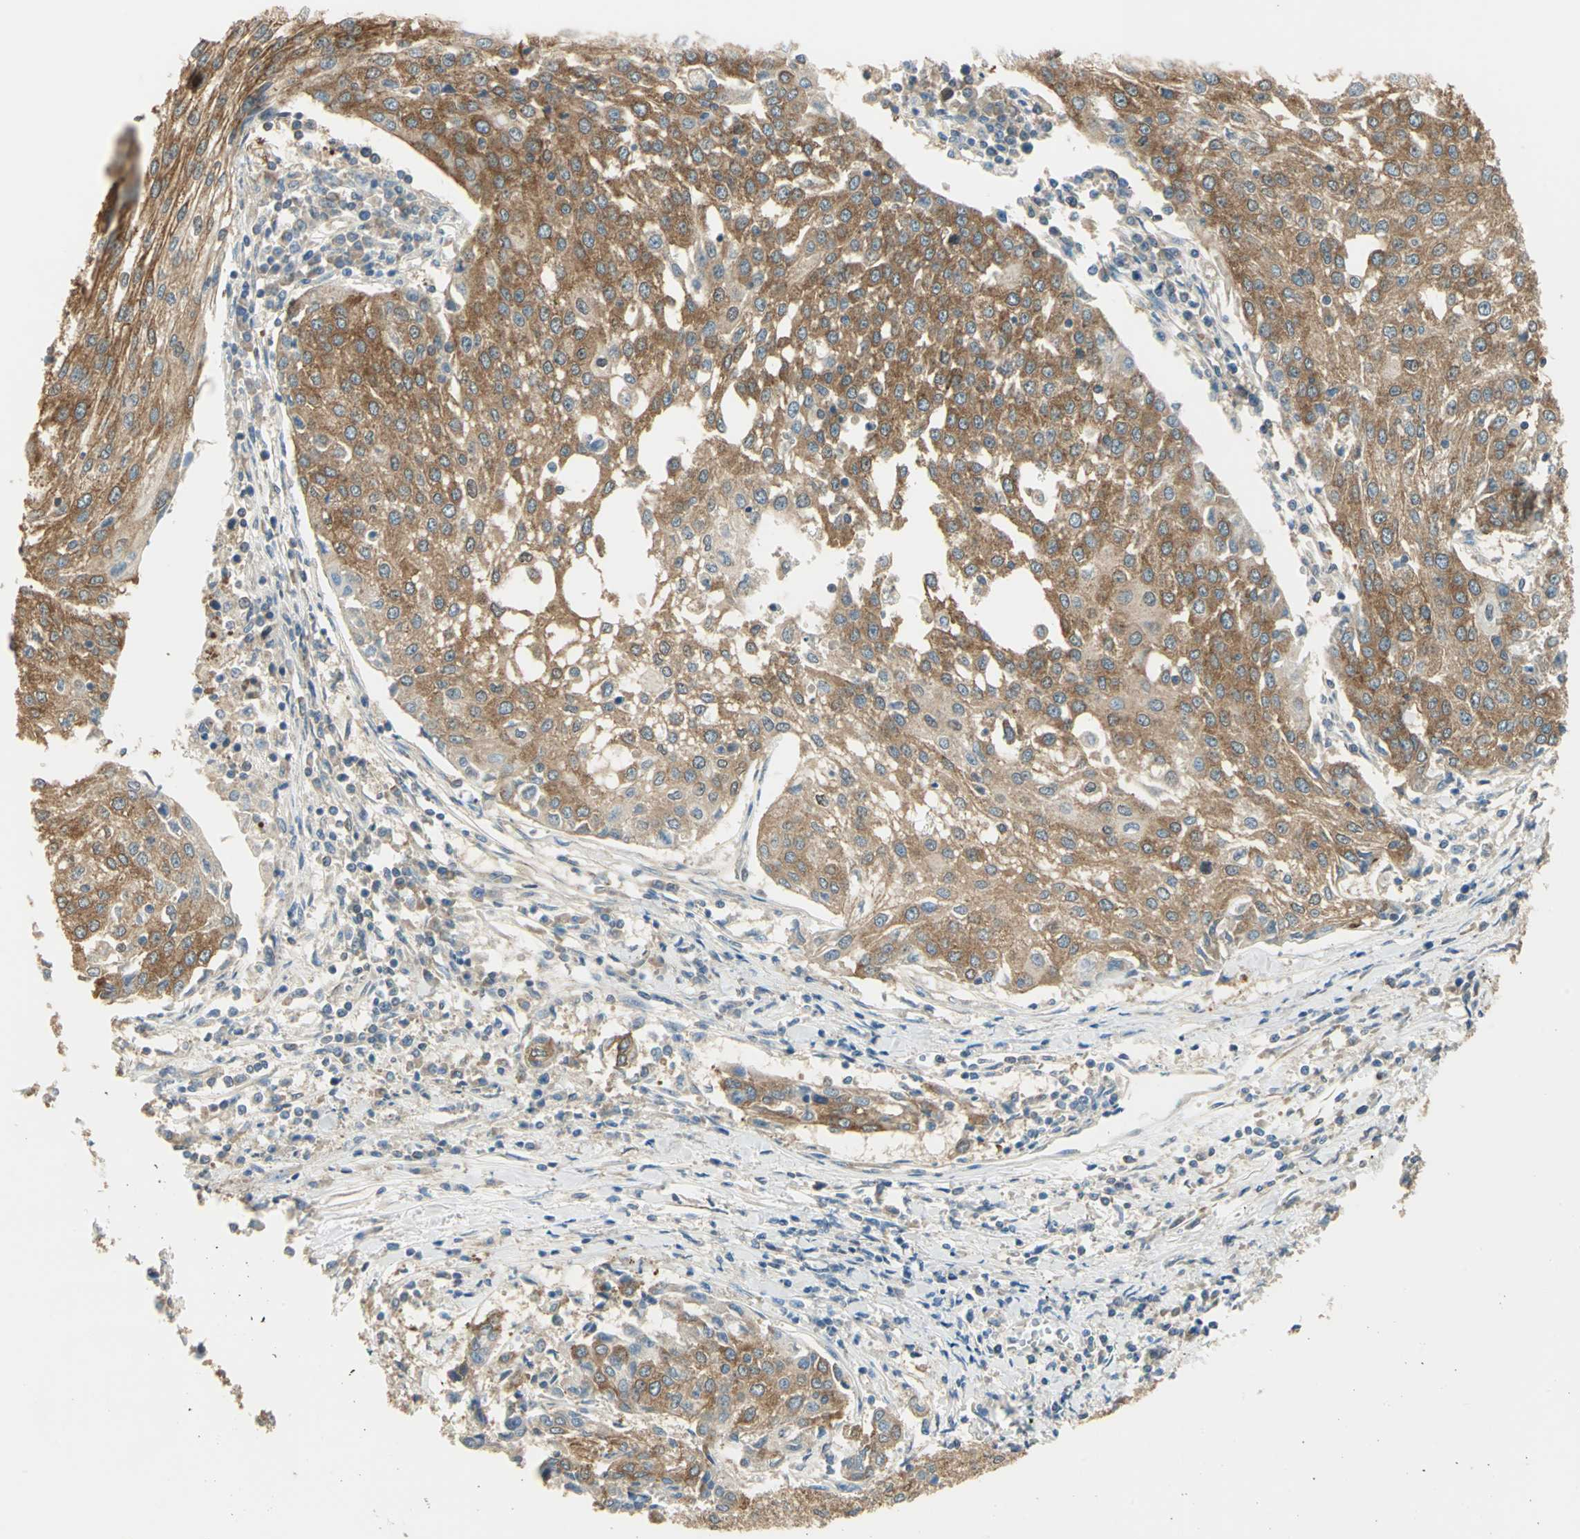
{"staining": {"intensity": "strong", "quantity": ">75%", "location": "cytoplasmic/membranous"}, "tissue": "urothelial cancer", "cell_type": "Tumor cells", "image_type": "cancer", "snomed": [{"axis": "morphology", "description": "Urothelial carcinoma, High grade"}, {"axis": "topography", "description": "Urinary bladder"}], "caption": "Strong cytoplasmic/membranous expression is identified in approximately >75% of tumor cells in urothelial cancer. The staining was performed using DAB to visualize the protein expression in brown, while the nuclei were stained in blue with hematoxylin (Magnification: 20x).", "gene": "SHC2", "patient": {"sex": "female", "age": 85}}